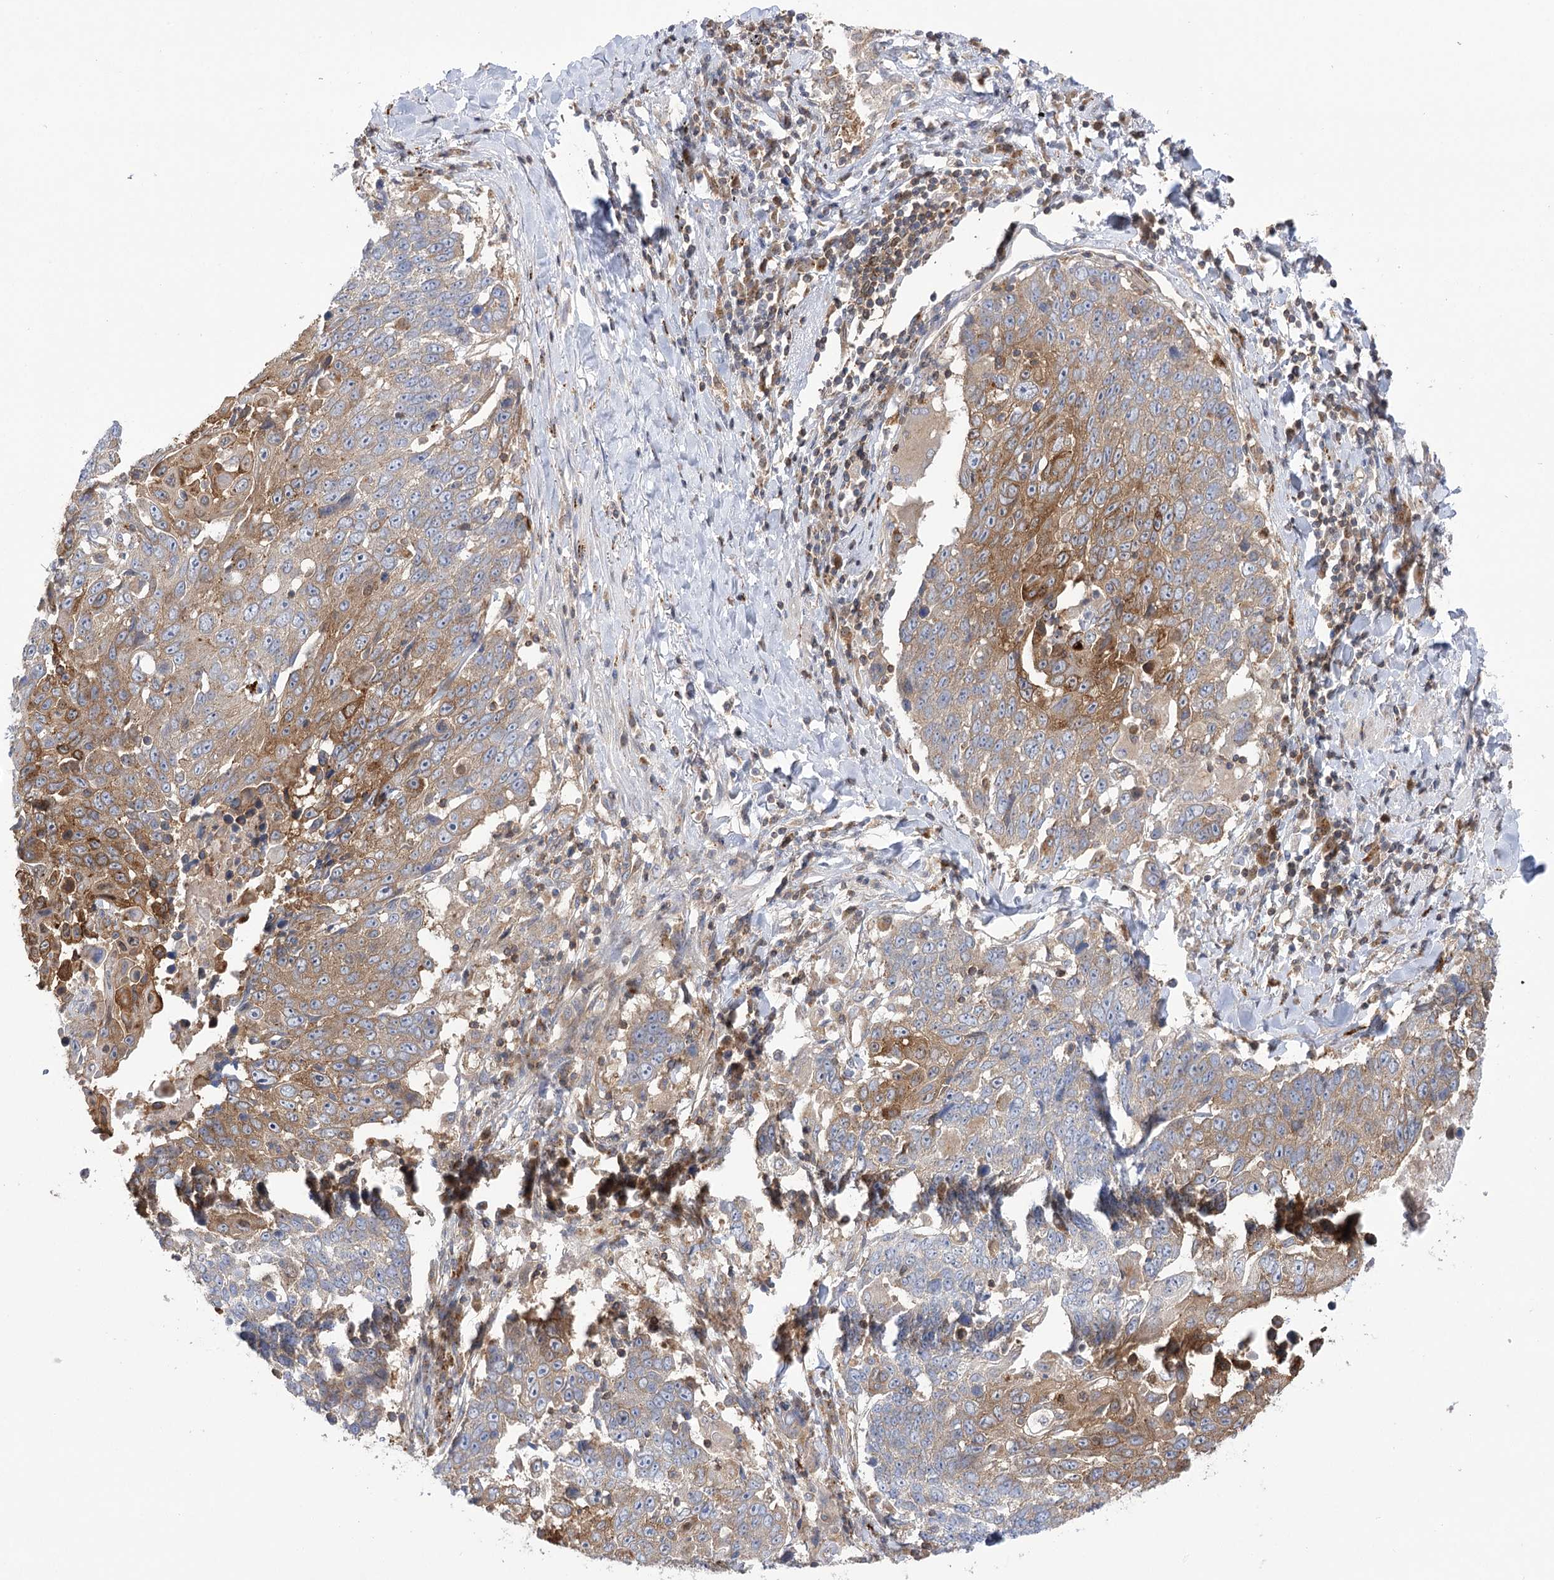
{"staining": {"intensity": "moderate", "quantity": "25%-75%", "location": "cytoplasmic/membranous"}, "tissue": "lung cancer", "cell_type": "Tumor cells", "image_type": "cancer", "snomed": [{"axis": "morphology", "description": "Squamous cell carcinoma, NOS"}, {"axis": "topography", "description": "Lung"}], "caption": "A medium amount of moderate cytoplasmic/membranous staining is identified in about 25%-75% of tumor cells in lung squamous cell carcinoma tissue.", "gene": "VPS37B", "patient": {"sex": "male", "age": 66}}